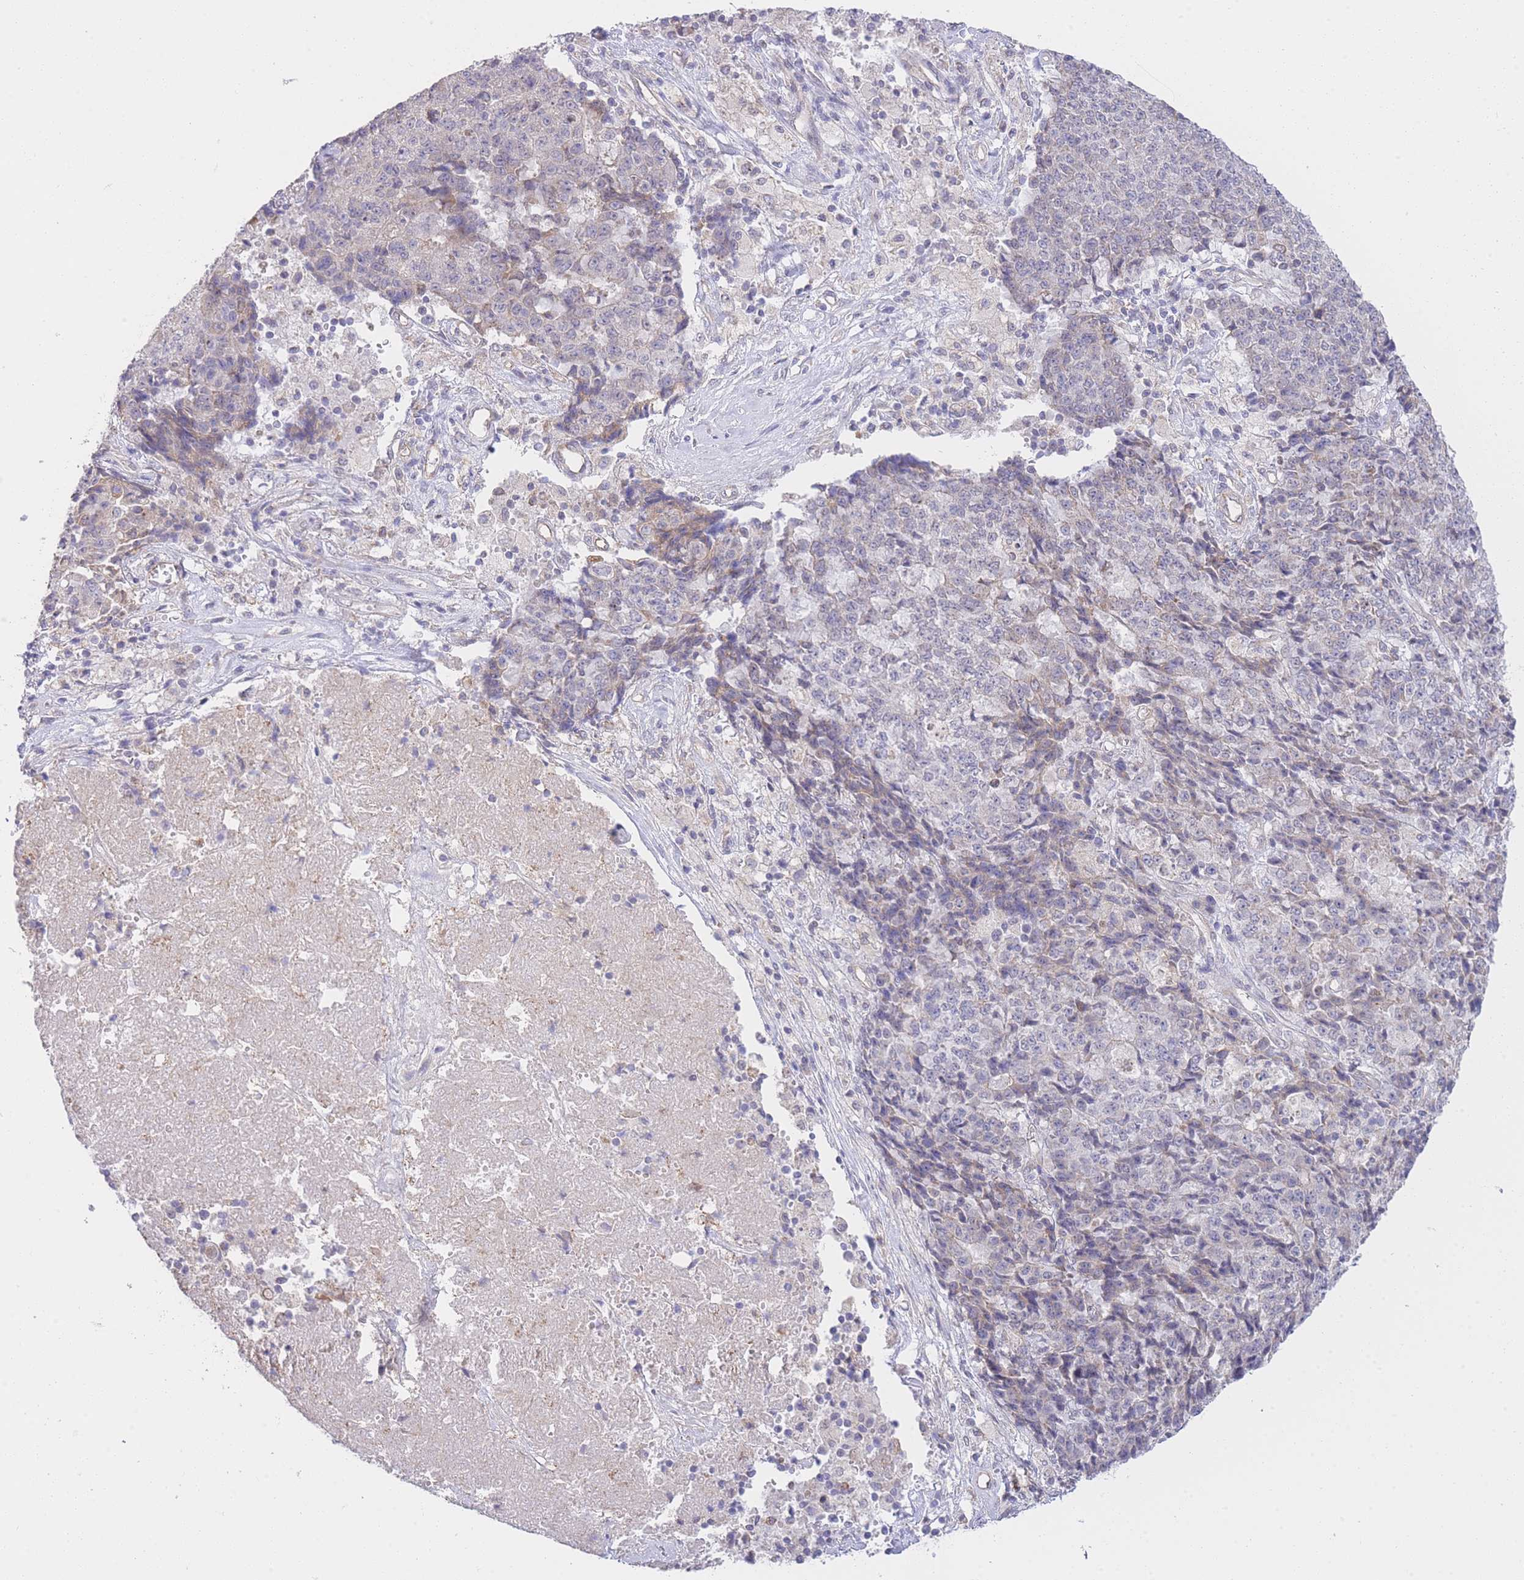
{"staining": {"intensity": "weak", "quantity": "<25%", "location": "cytoplasmic/membranous"}, "tissue": "ovarian cancer", "cell_type": "Tumor cells", "image_type": "cancer", "snomed": [{"axis": "morphology", "description": "Carcinoma, endometroid"}, {"axis": "topography", "description": "Ovary"}], "caption": "Protein analysis of ovarian cancer (endometroid carcinoma) demonstrates no significant expression in tumor cells.", "gene": "CTBP1", "patient": {"sex": "female", "age": 42}}